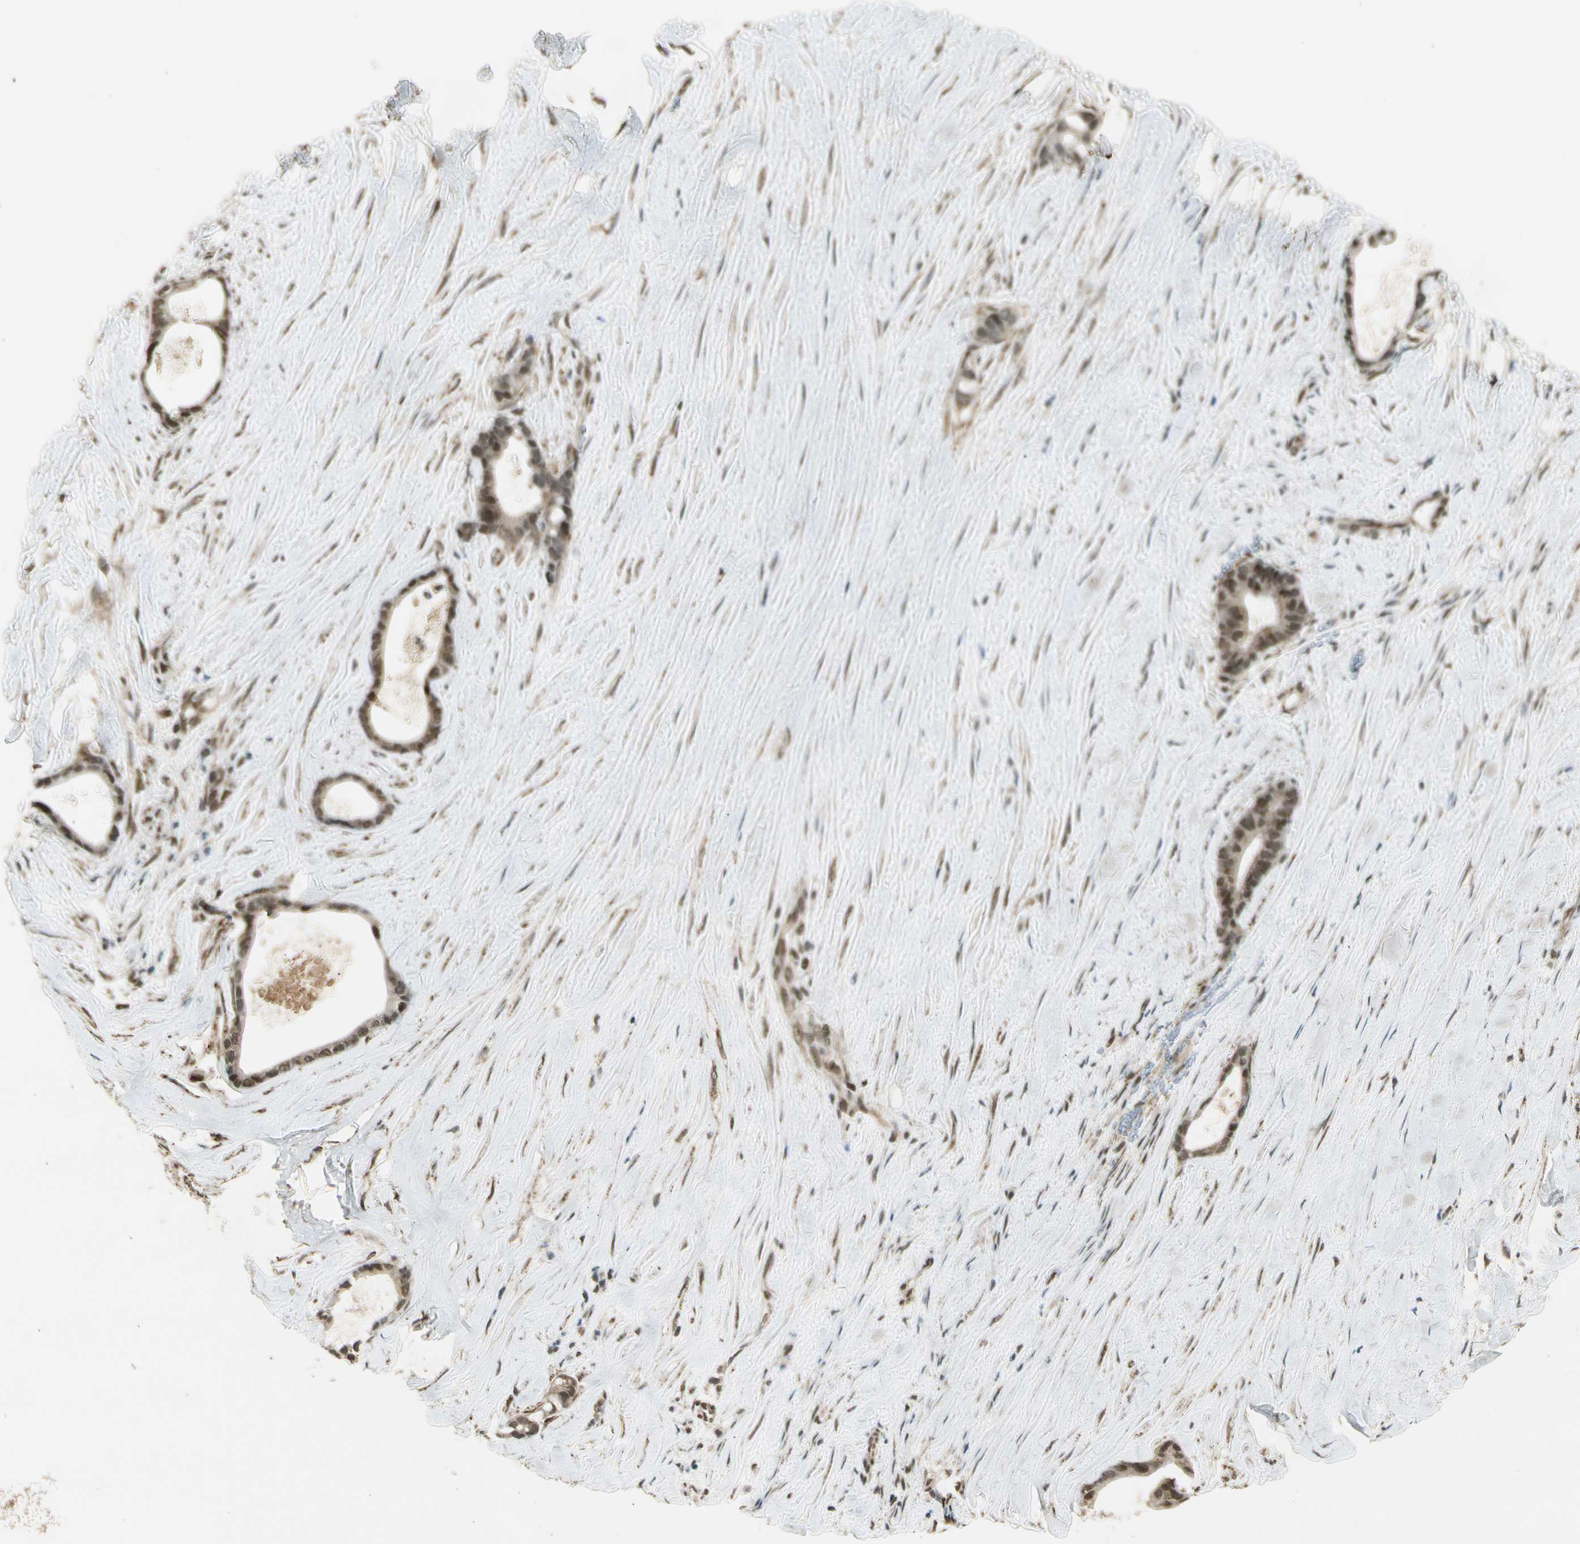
{"staining": {"intensity": "moderate", "quantity": ">75%", "location": "cytoplasmic/membranous,nuclear"}, "tissue": "liver cancer", "cell_type": "Tumor cells", "image_type": "cancer", "snomed": [{"axis": "morphology", "description": "Cholangiocarcinoma"}, {"axis": "topography", "description": "Liver"}], "caption": "IHC image of neoplastic tissue: liver cancer stained using immunohistochemistry (IHC) displays medium levels of moderate protein expression localized specifically in the cytoplasmic/membranous and nuclear of tumor cells, appearing as a cytoplasmic/membranous and nuclear brown color.", "gene": "ZNF135", "patient": {"sex": "female", "age": 55}}